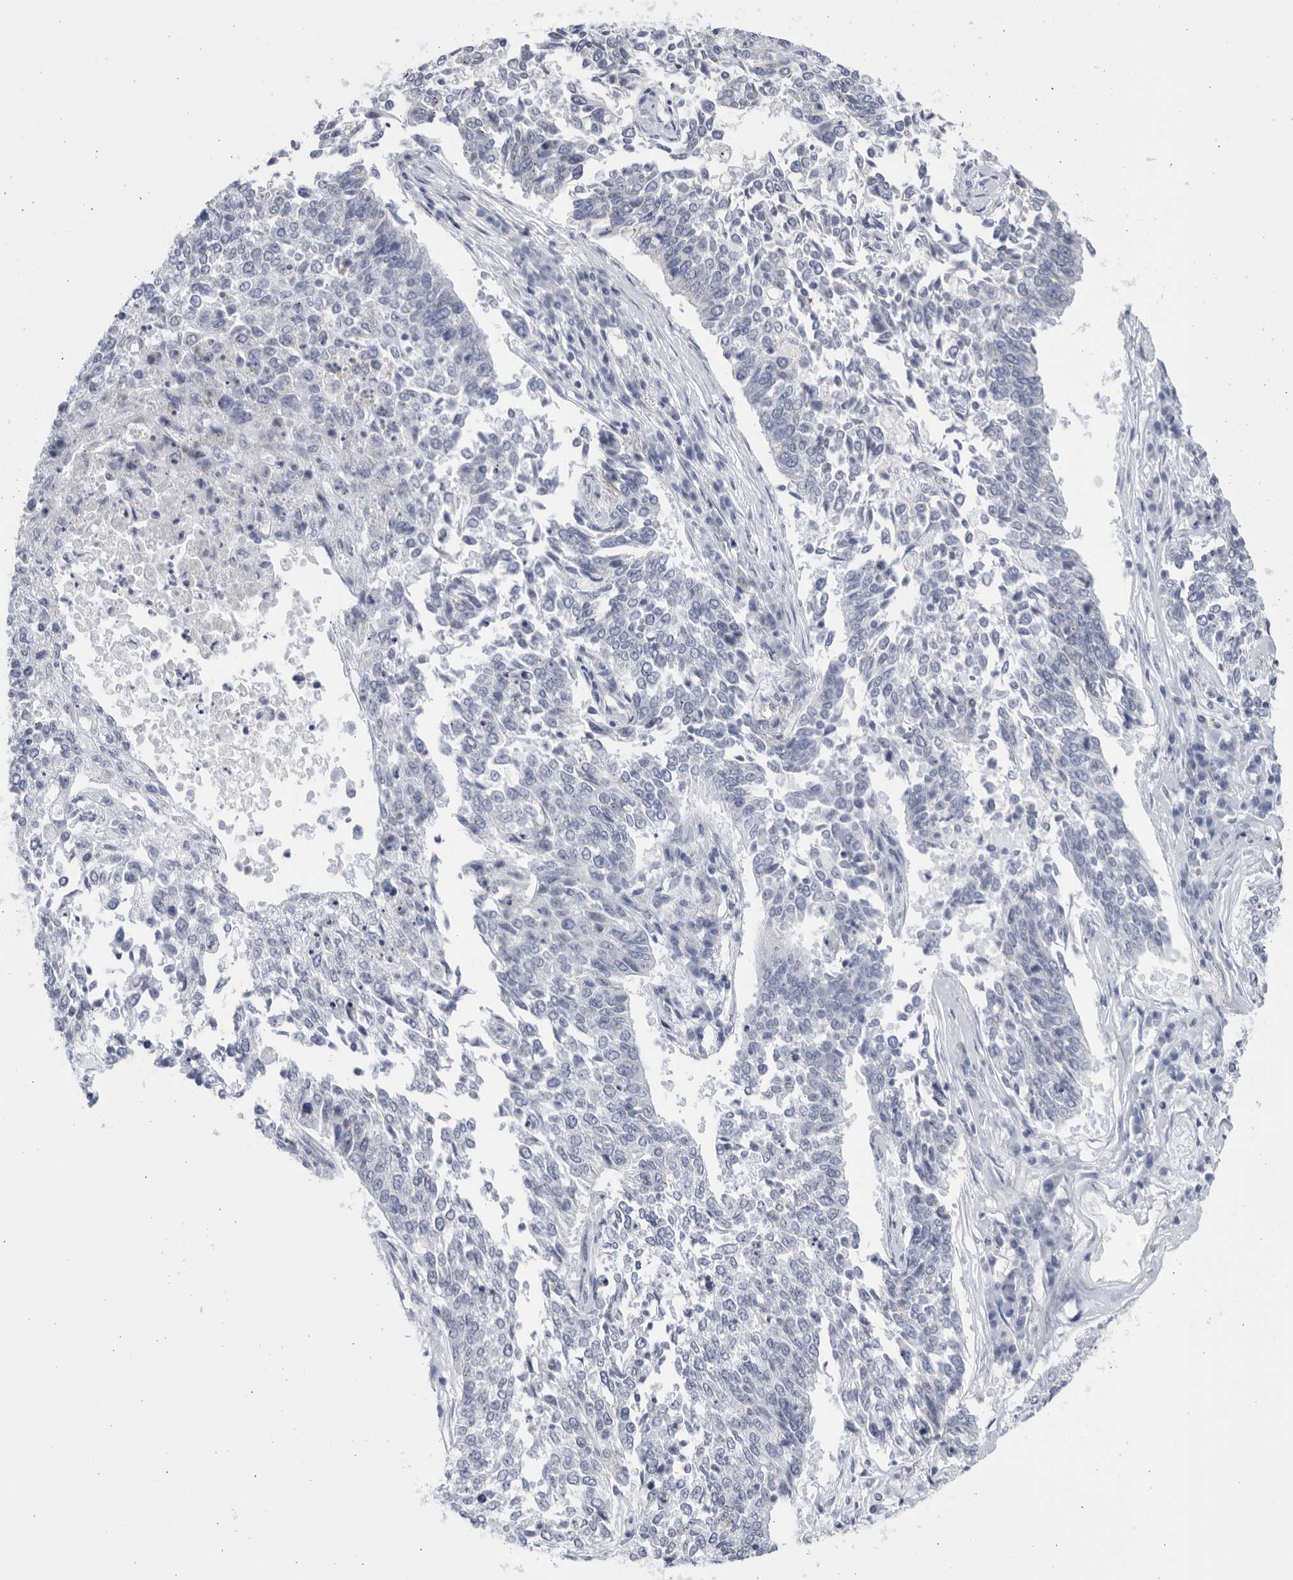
{"staining": {"intensity": "negative", "quantity": "none", "location": "none"}, "tissue": "lung cancer", "cell_type": "Tumor cells", "image_type": "cancer", "snomed": [{"axis": "morphology", "description": "Normal tissue, NOS"}, {"axis": "morphology", "description": "Squamous cell carcinoma, NOS"}, {"axis": "topography", "description": "Cartilage tissue"}, {"axis": "topography", "description": "Bronchus"}, {"axis": "topography", "description": "Lung"}], "caption": "There is no significant staining in tumor cells of lung squamous cell carcinoma.", "gene": "CCDC181", "patient": {"sex": "female", "age": 49}}